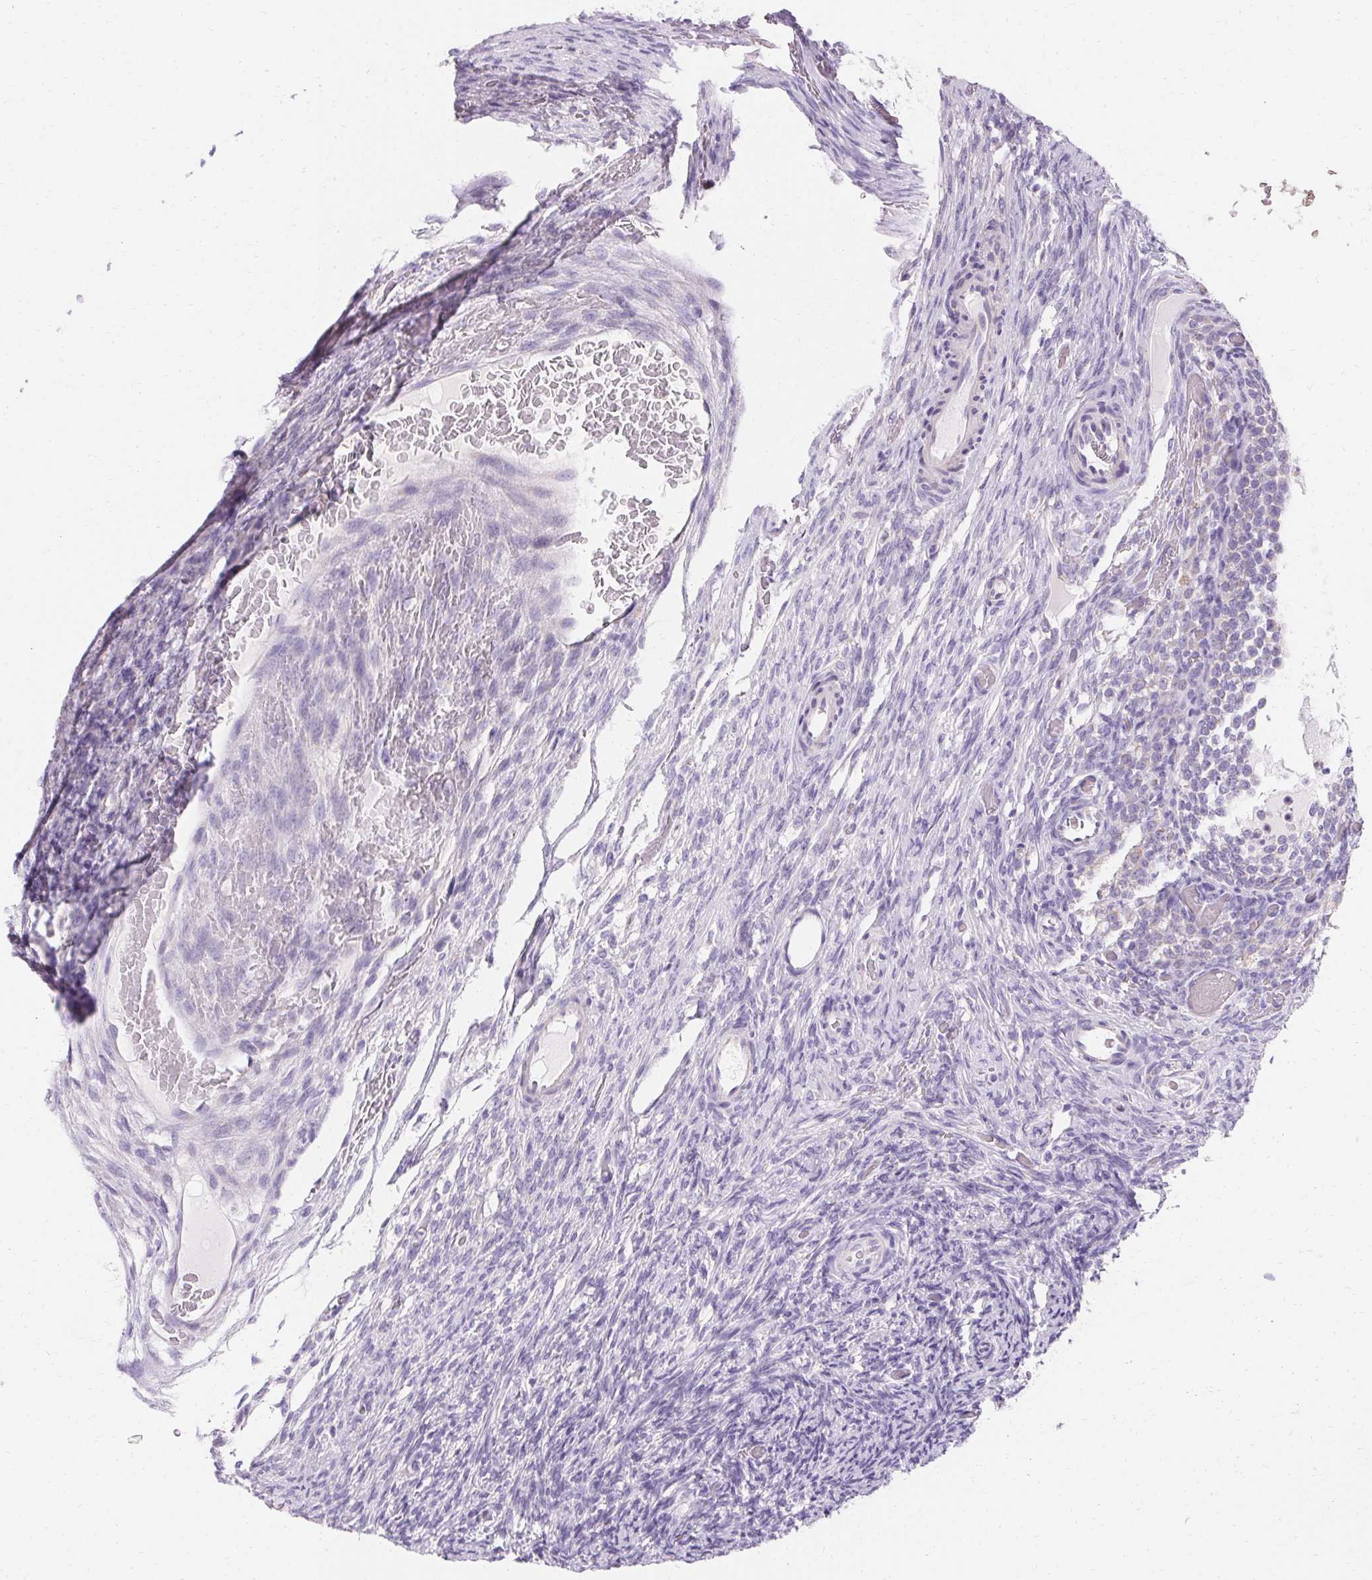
{"staining": {"intensity": "negative", "quantity": "none", "location": "none"}, "tissue": "ovary", "cell_type": "Follicle cells", "image_type": "normal", "snomed": [{"axis": "morphology", "description": "Normal tissue, NOS"}, {"axis": "topography", "description": "Ovary"}], "caption": "DAB immunohistochemical staining of normal human ovary displays no significant positivity in follicle cells.", "gene": "ASGR2", "patient": {"sex": "female", "age": 34}}